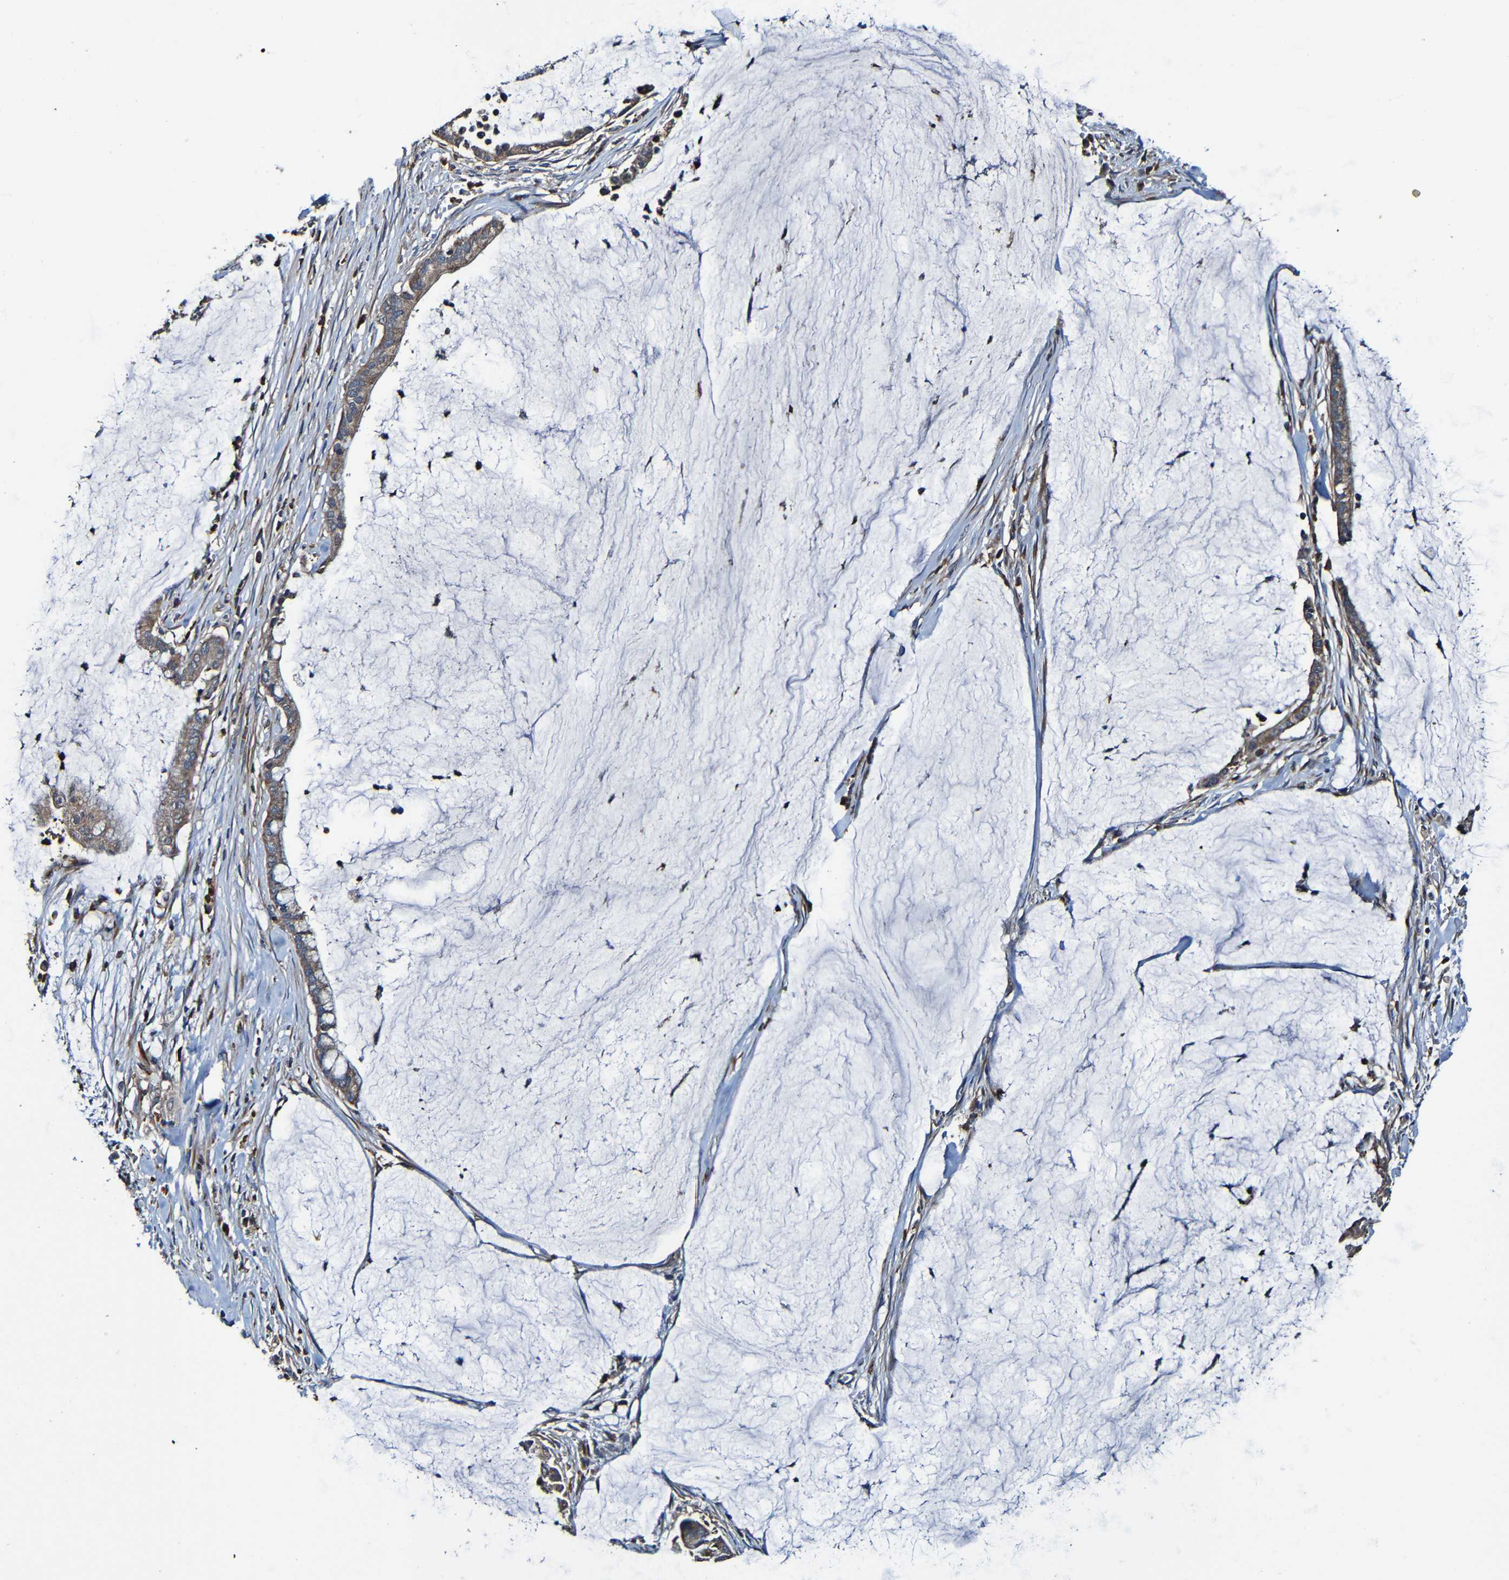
{"staining": {"intensity": "moderate", "quantity": ">75%", "location": "cytoplasmic/membranous"}, "tissue": "pancreatic cancer", "cell_type": "Tumor cells", "image_type": "cancer", "snomed": [{"axis": "morphology", "description": "Adenocarcinoma, NOS"}, {"axis": "topography", "description": "Pancreas"}], "caption": "Pancreatic cancer stained for a protein exhibits moderate cytoplasmic/membranous positivity in tumor cells.", "gene": "ADAM15", "patient": {"sex": "male", "age": 41}}